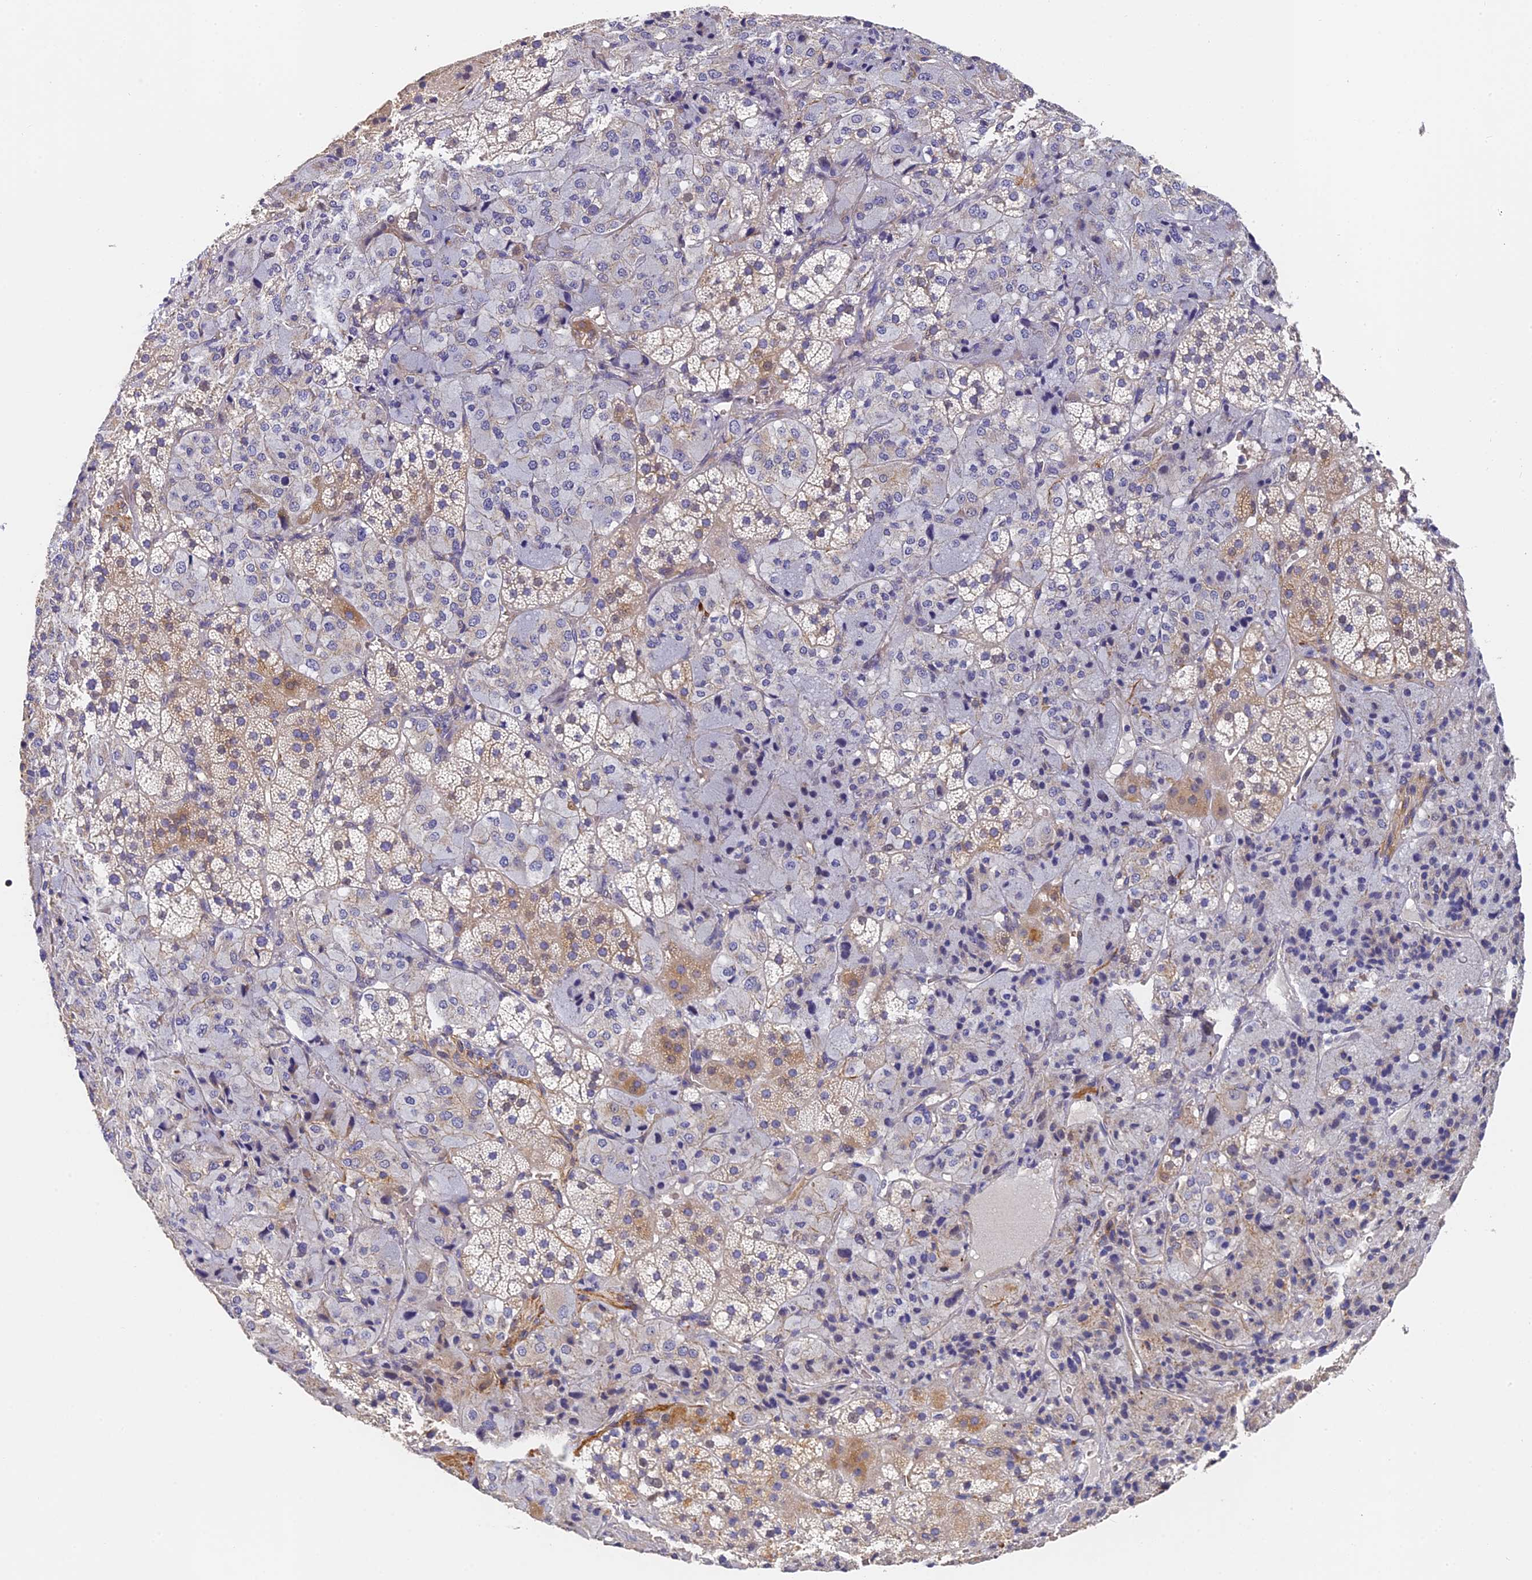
{"staining": {"intensity": "moderate", "quantity": "<25%", "location": "cytoplasmic/membranous"}, "tissue": "adrenal gland", "cell_type": "Glandular cells", "image_type": "normal", "snomed": [{"axis": "morphology", "description": "Normal tissue, NOS"}, {"axis": "topography", "description": "Adrenal gland"}], "caption": "Adrenal gland stained with DAB (3,3'-diaminobenzidine) immunohistochemistry (IHC) demonstrates low levels of moderate cytoplasmic/membranous staining in about <25% of glandular cells. Immunohistochemistry stains the protein of interest in brown and the nuclei are stained blue.", "gene": "SLC11A1", "patient": {"sex": "female", "age": 44}}